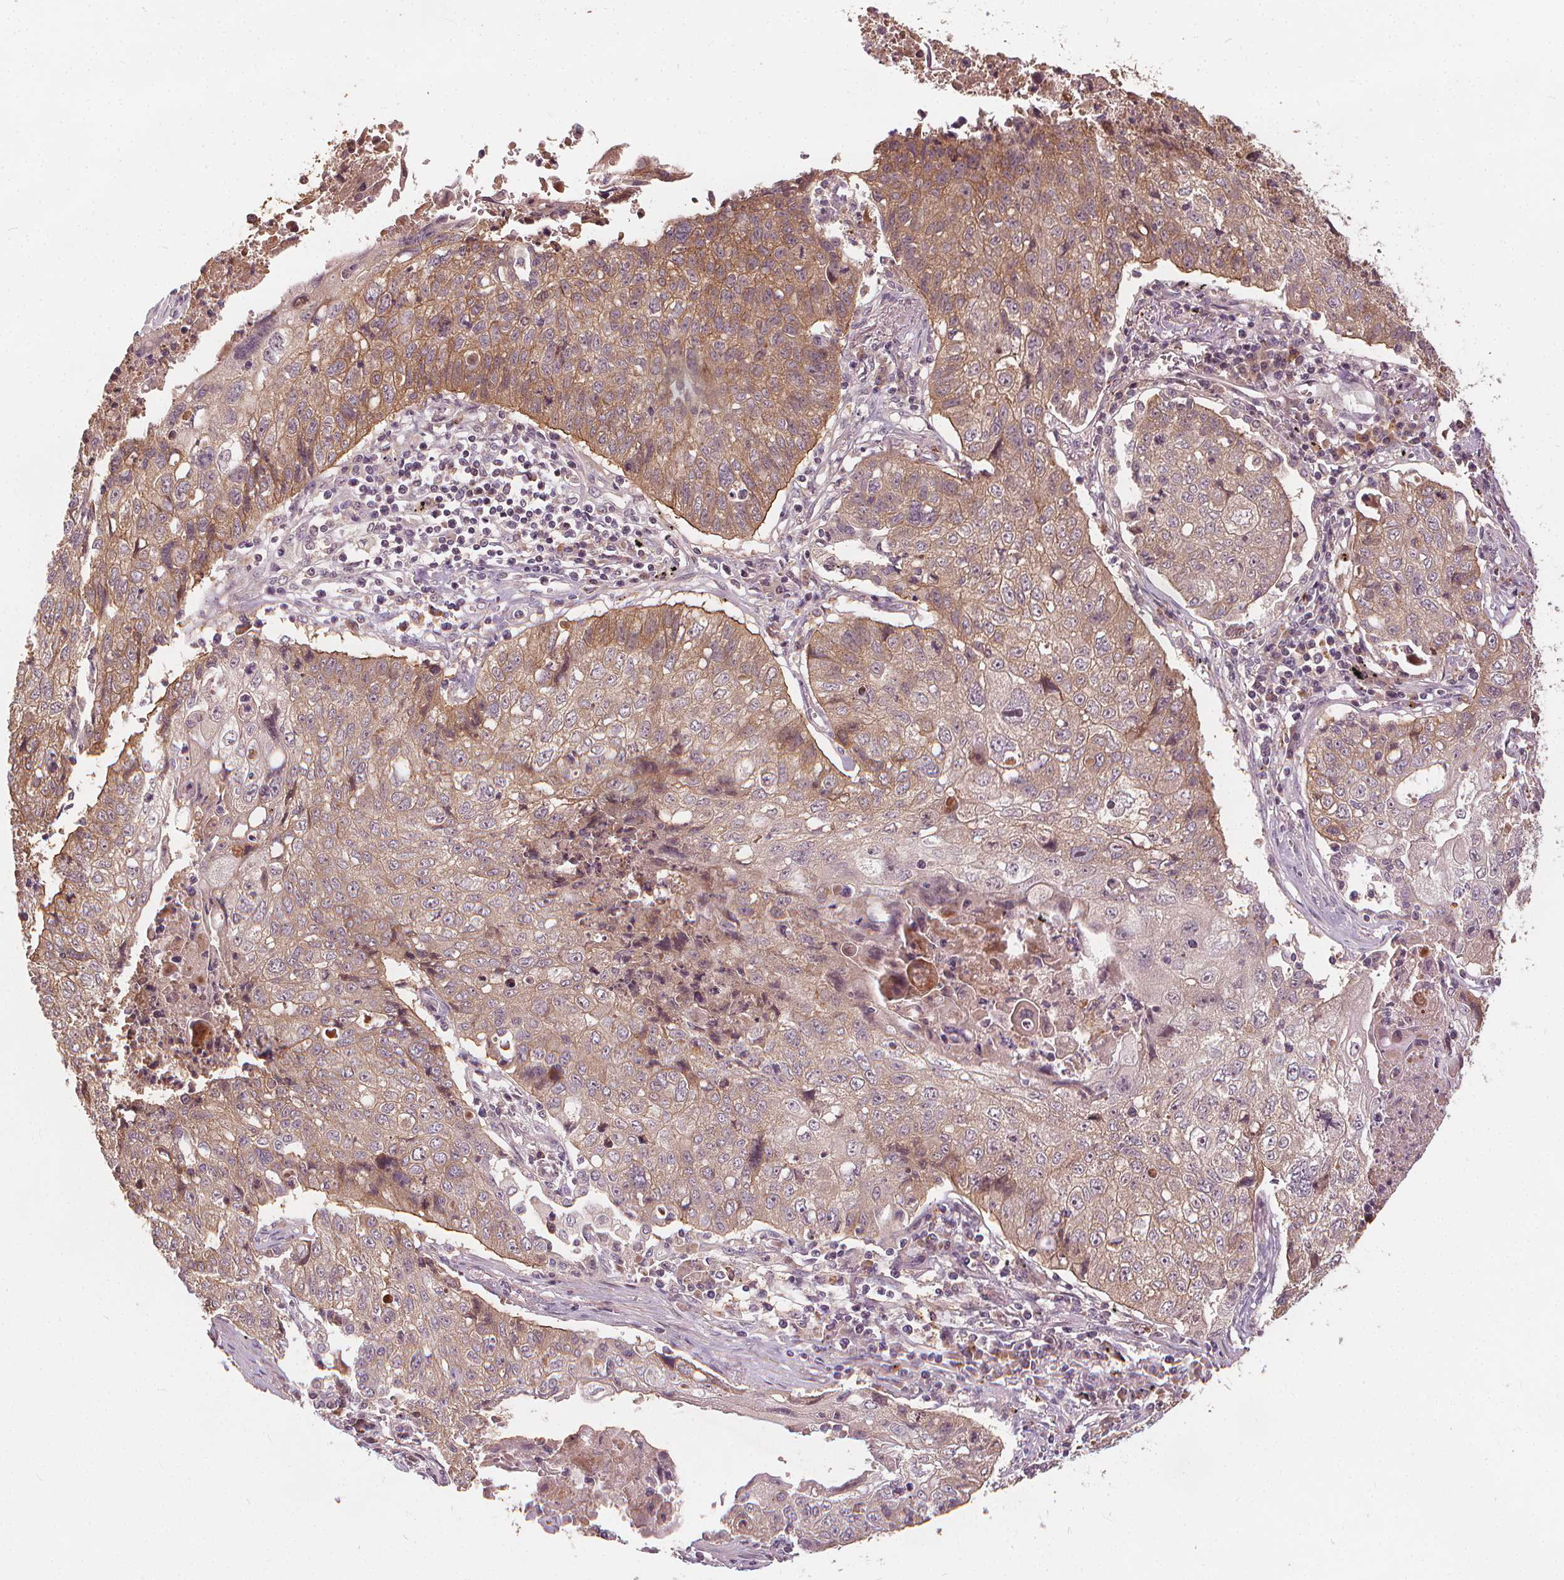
{"staining": {"intensity": "moderate", "quantity": "25%-75%", "location": "cytoplasmic/membranous"}, "tissue": "lung cancer", "cell_type": "Tumor cells", "image_type": "cancer", "snomed": [{"axis": "morphology", "description": "Normal morphology"}, {"axis": "morphology", "description": "Aneuploidy"}, {"axis": "morphology", "description": "Squamous cell carcinoma, NOS"}, {"axis": "topography", "description": "Lymph node"}, {"axis": "topography", "description": "Lung"}], "caption": "Tumor cells show moderate cytoplasmic/membranous expression in approximately 25%-75% of cells in lung squamous cell carcinoma.", "gene": "IPO13", "patient": {"sex": "female", "age": 76}}